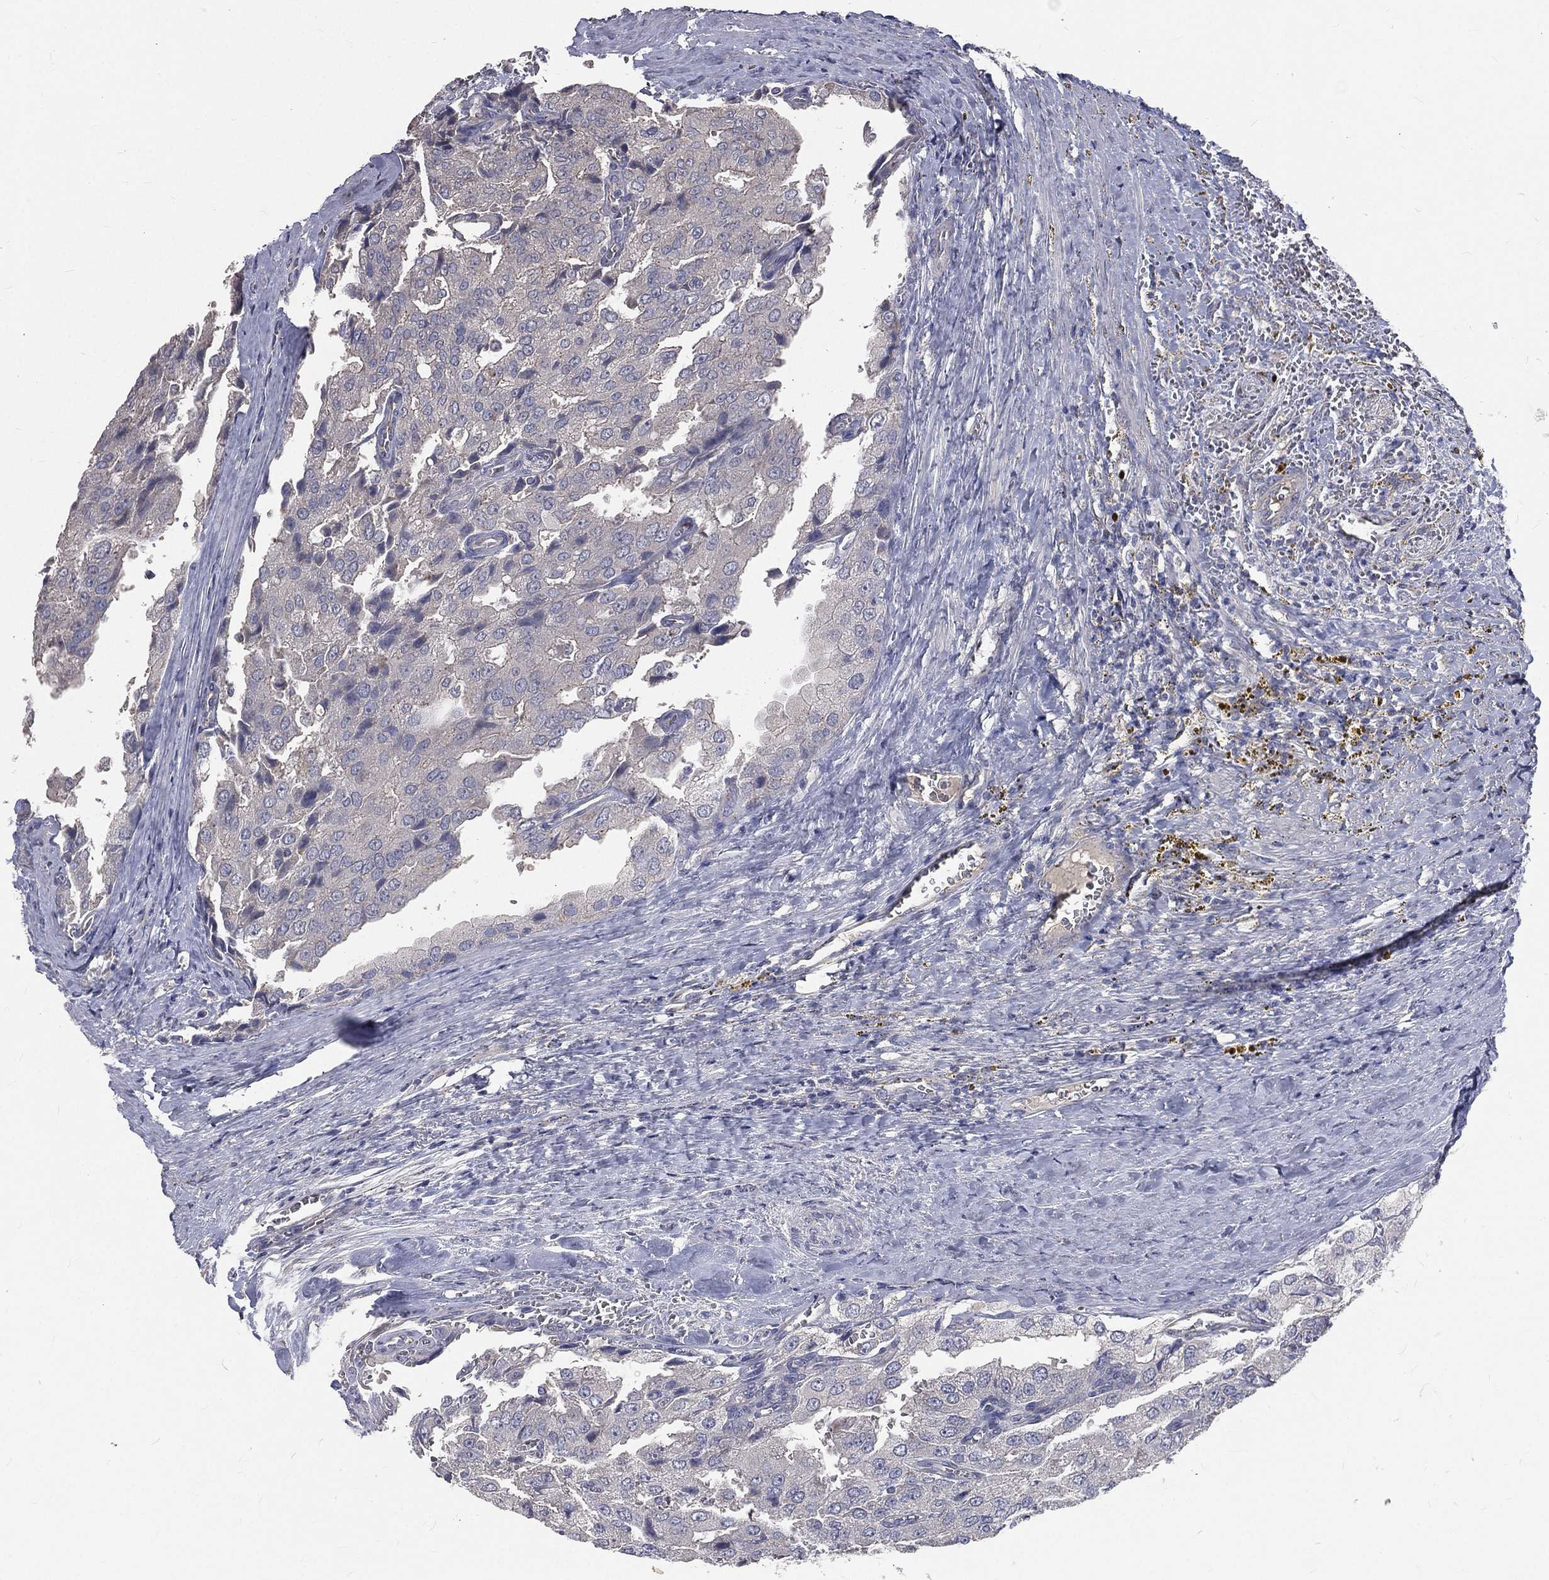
{"staining": {"intensity": "negative", "quantity": "none", "location": "none"}, "tissue": "prostate cancer", "cell_type": "Tumor cells", "image_type": "cancer", "snomed": [{"axis": "morphology", "description": "Adenocarcinoma, NOS"}, {"axis": "topography", "description": "Prostate and seminal vesicle, NOS"}, {"axis": "topography", "description": "Prostate"}], "caption": "Tumor cells are negative for brown protein staining in adenocarcinoma (prostate).", "gene": "CROCC", "patient": {"sex": "male", "age": 67}}